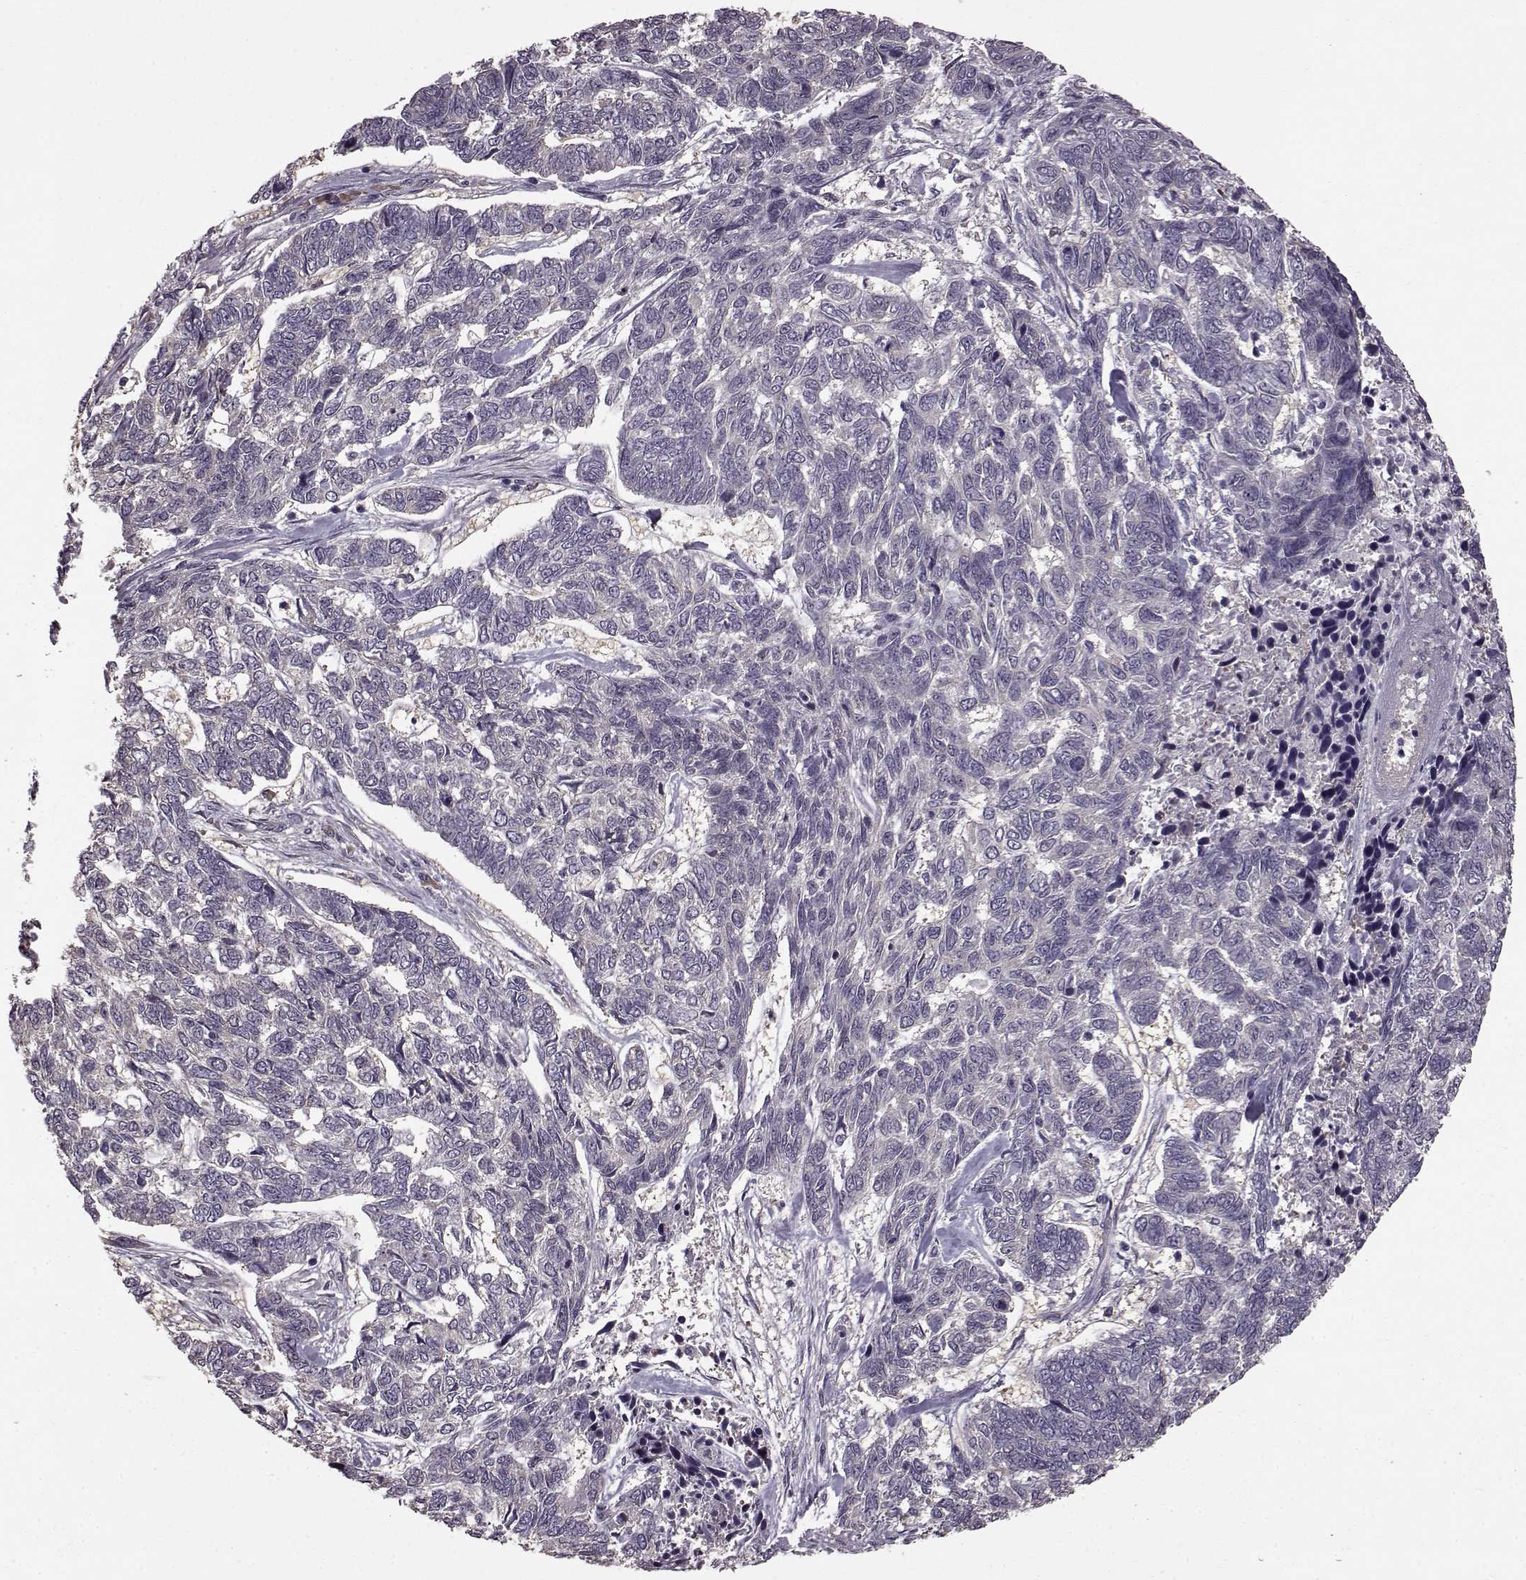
{"staining": {"intensity": "negative", "quantity": "none", "location": "none"}, "tissue": "skin cancer", "cell_type": "Tumor cells", "image_type": "cancer", "snomed": [{"axis": "morphology", "description": "Basal cell carcinoma"}, {"axis": "topography", "description": "Skin"}], "caption": "DAB (3,3'-diaminobenzidine) immunohistochemical staining of skin cancer exhibits no significant staining in tumor cells.", "gene": "NME1-NME2", "patient": {"sex": "female", "age": 65}}